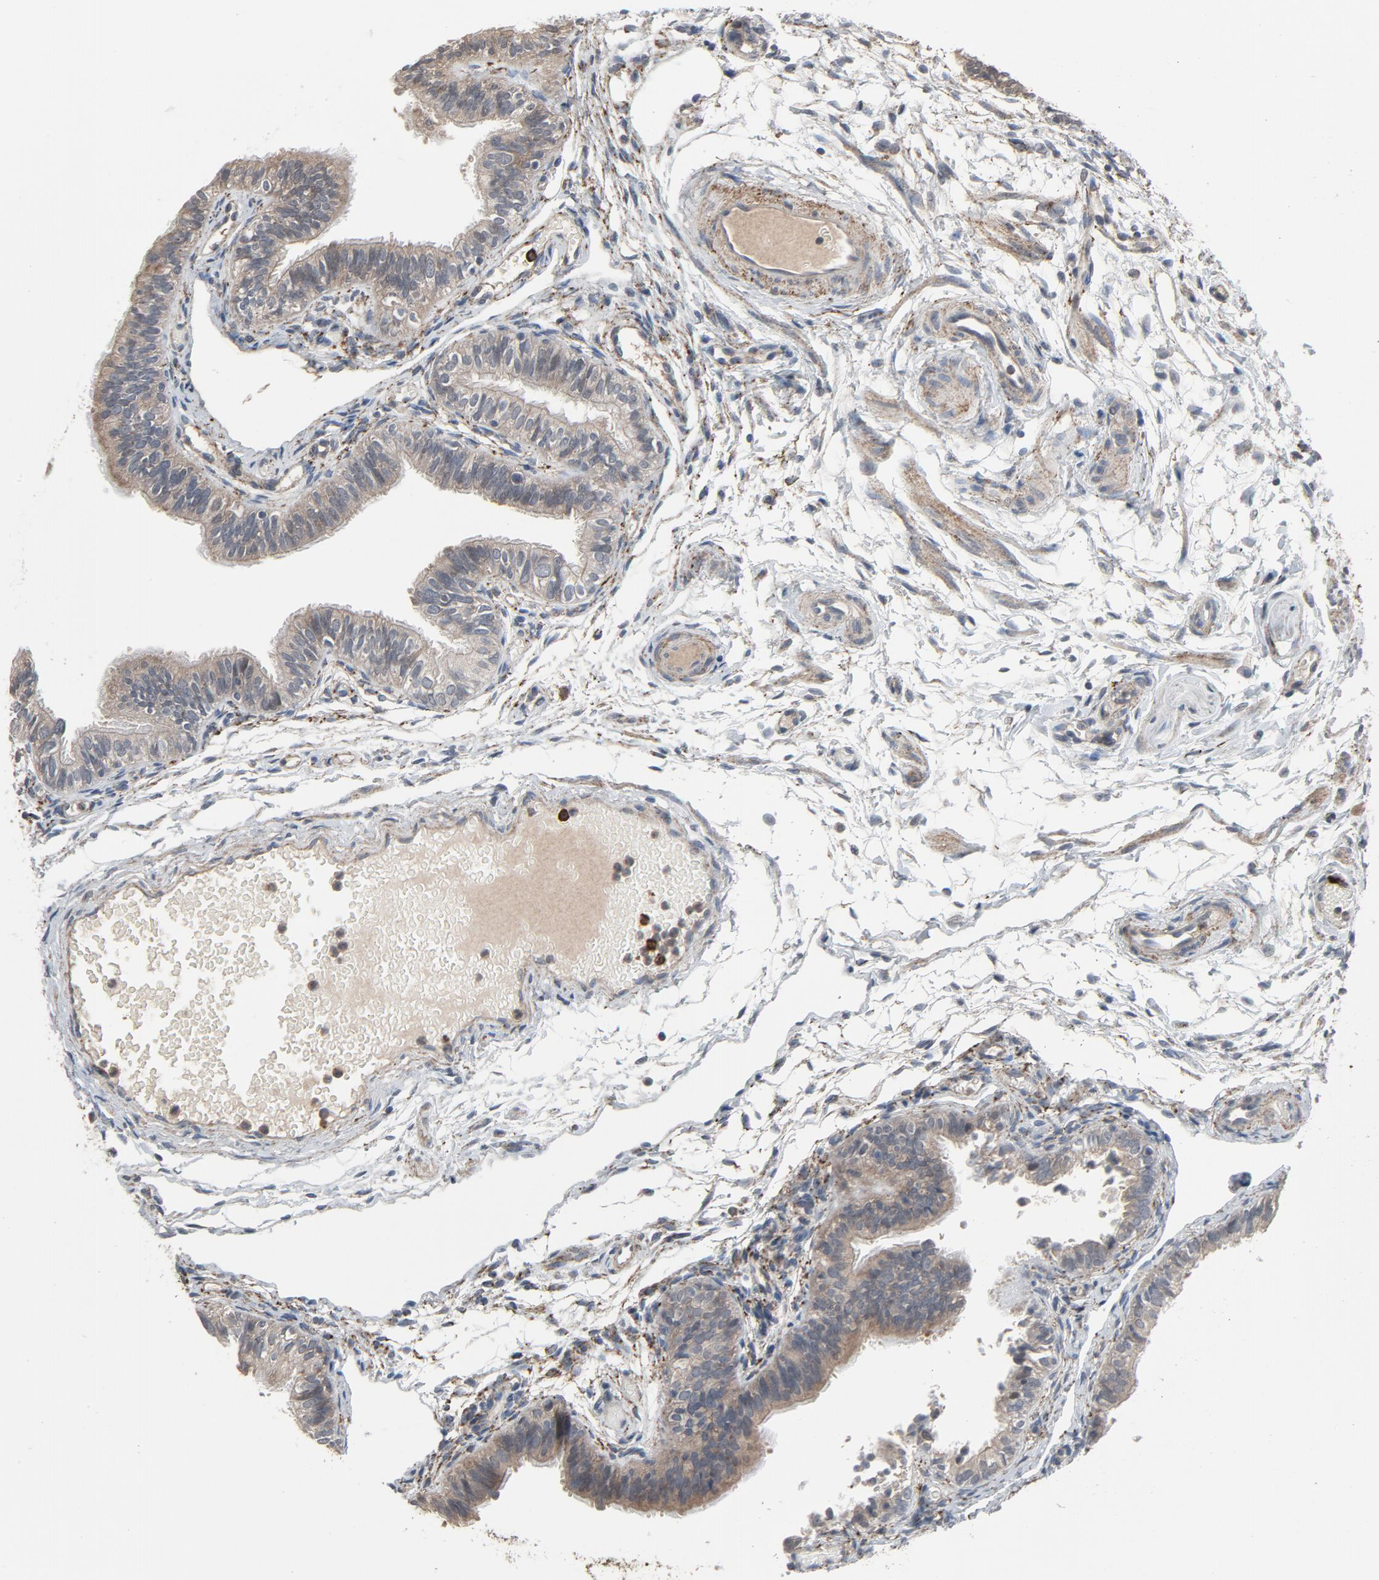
{"staining": {"intensity": "negative", "quantity": "none", "location": "none"}, "tissue": "fallopian tube", "cell_type": "Glandular cells", "image_type": "normal", "snomed": [{"axis": "morphology", "description": "Normal tissue, NOS"}, {"axis": "morphology", "description": "Dermoid, NOS"}, {"axis": "topography", "description": "Fallopian tube"}], "caption": "DAB (3,3'-diaminobenzidine) immunohistochemical staining of unremarkable fallopian tube displays no significant staining in glandular cells.", "gene": "PDZD4", "patient": {"sex": "female", "age": 33}}